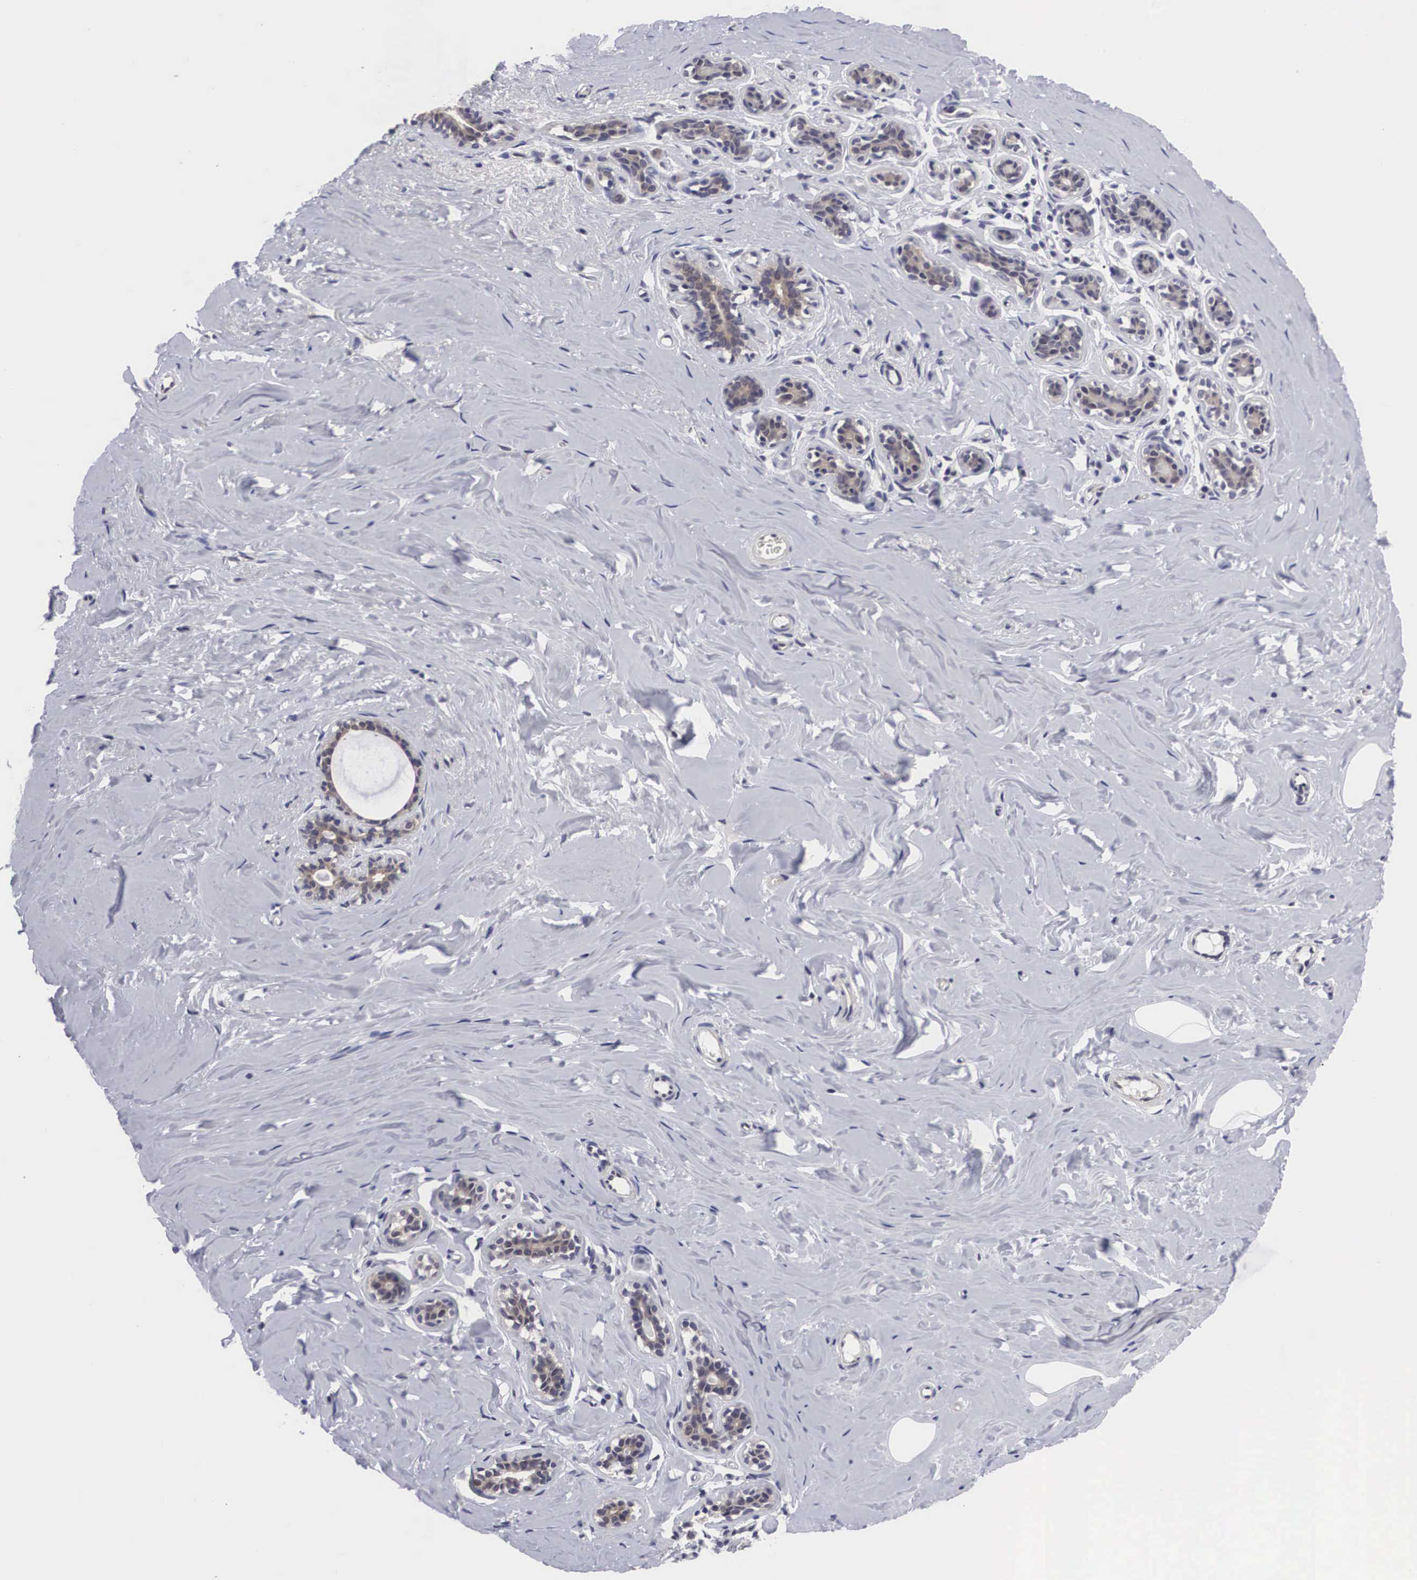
{"staining": {"intensity": "negative", "quantity": "none", "location": "none"}, "tissue": "breast", "cell_type": "Adipocytes", "image_type": "normal", "snomed": [{"axis": "morphology", "description": "Normal tissue, NOS"}, {"axis": "topography", "description": "Breast"}], "caption": "This is an immunohistochemistry (IHC) photomicrograph of benign breast. There is no staining in adipocytes.", "gene": "OTX2", "patient": {"sex": "female", "age": 45}}